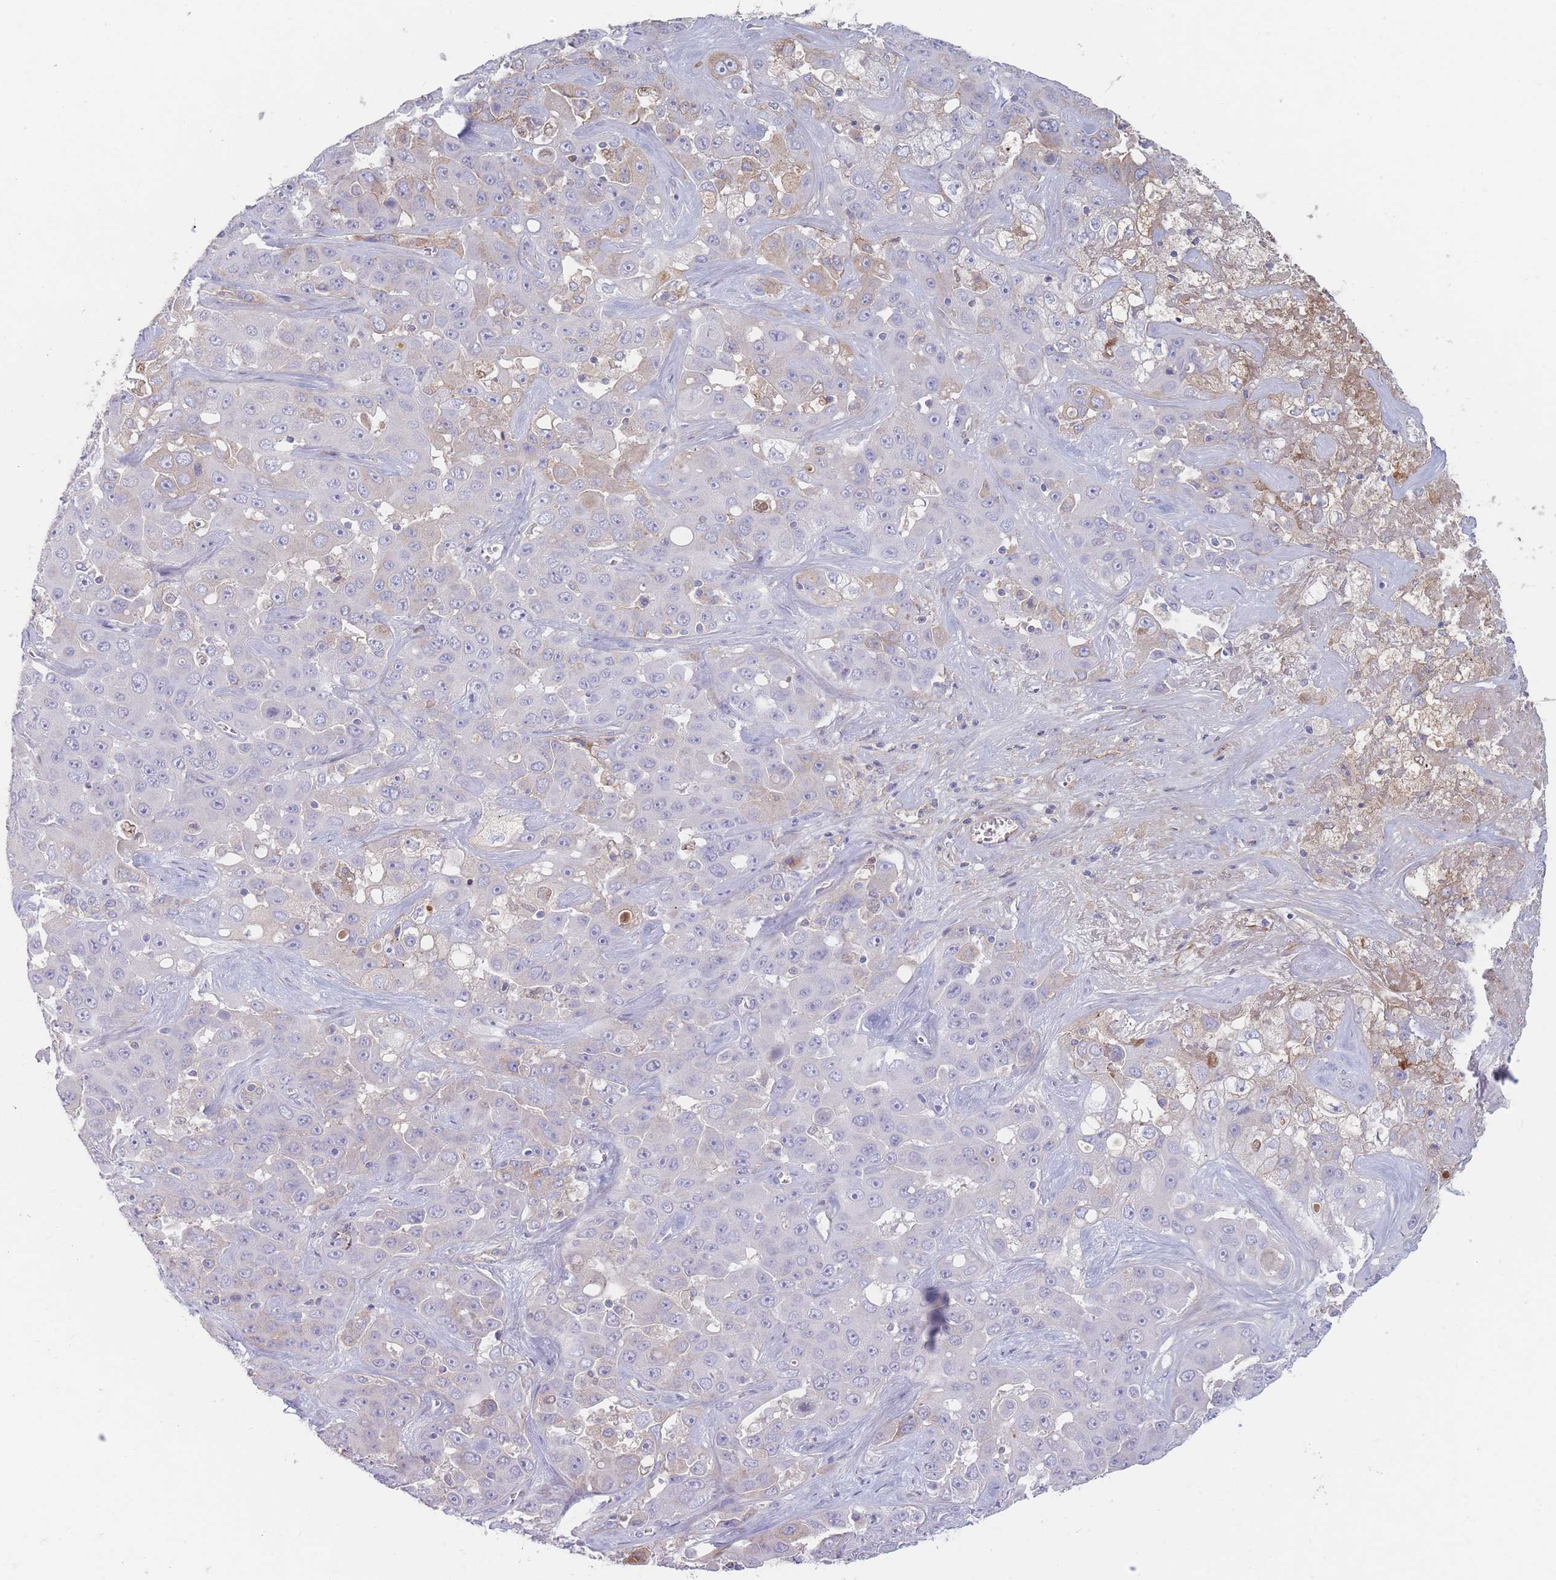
{"staining": {"intensity": "weak", "quantity": "<25%", "location": "cytoplasmic/membranous"}, "tissue": "liver cancer", "cell_type": "Tumor cells", "image_type": "cancer", "snomed": [{"axis": "morphology", "description": "Cholangiocarcinoma"}, {"axis": "topography", "description": "Liver"}], "caption": "IHC micrograph of human cholangiocarcinoma (liver) stained for a protein (brown), which demonstrates no positivity in tumor cells.", "gene": "PRG4", "patient": {"sex": "female", "age": 52}}